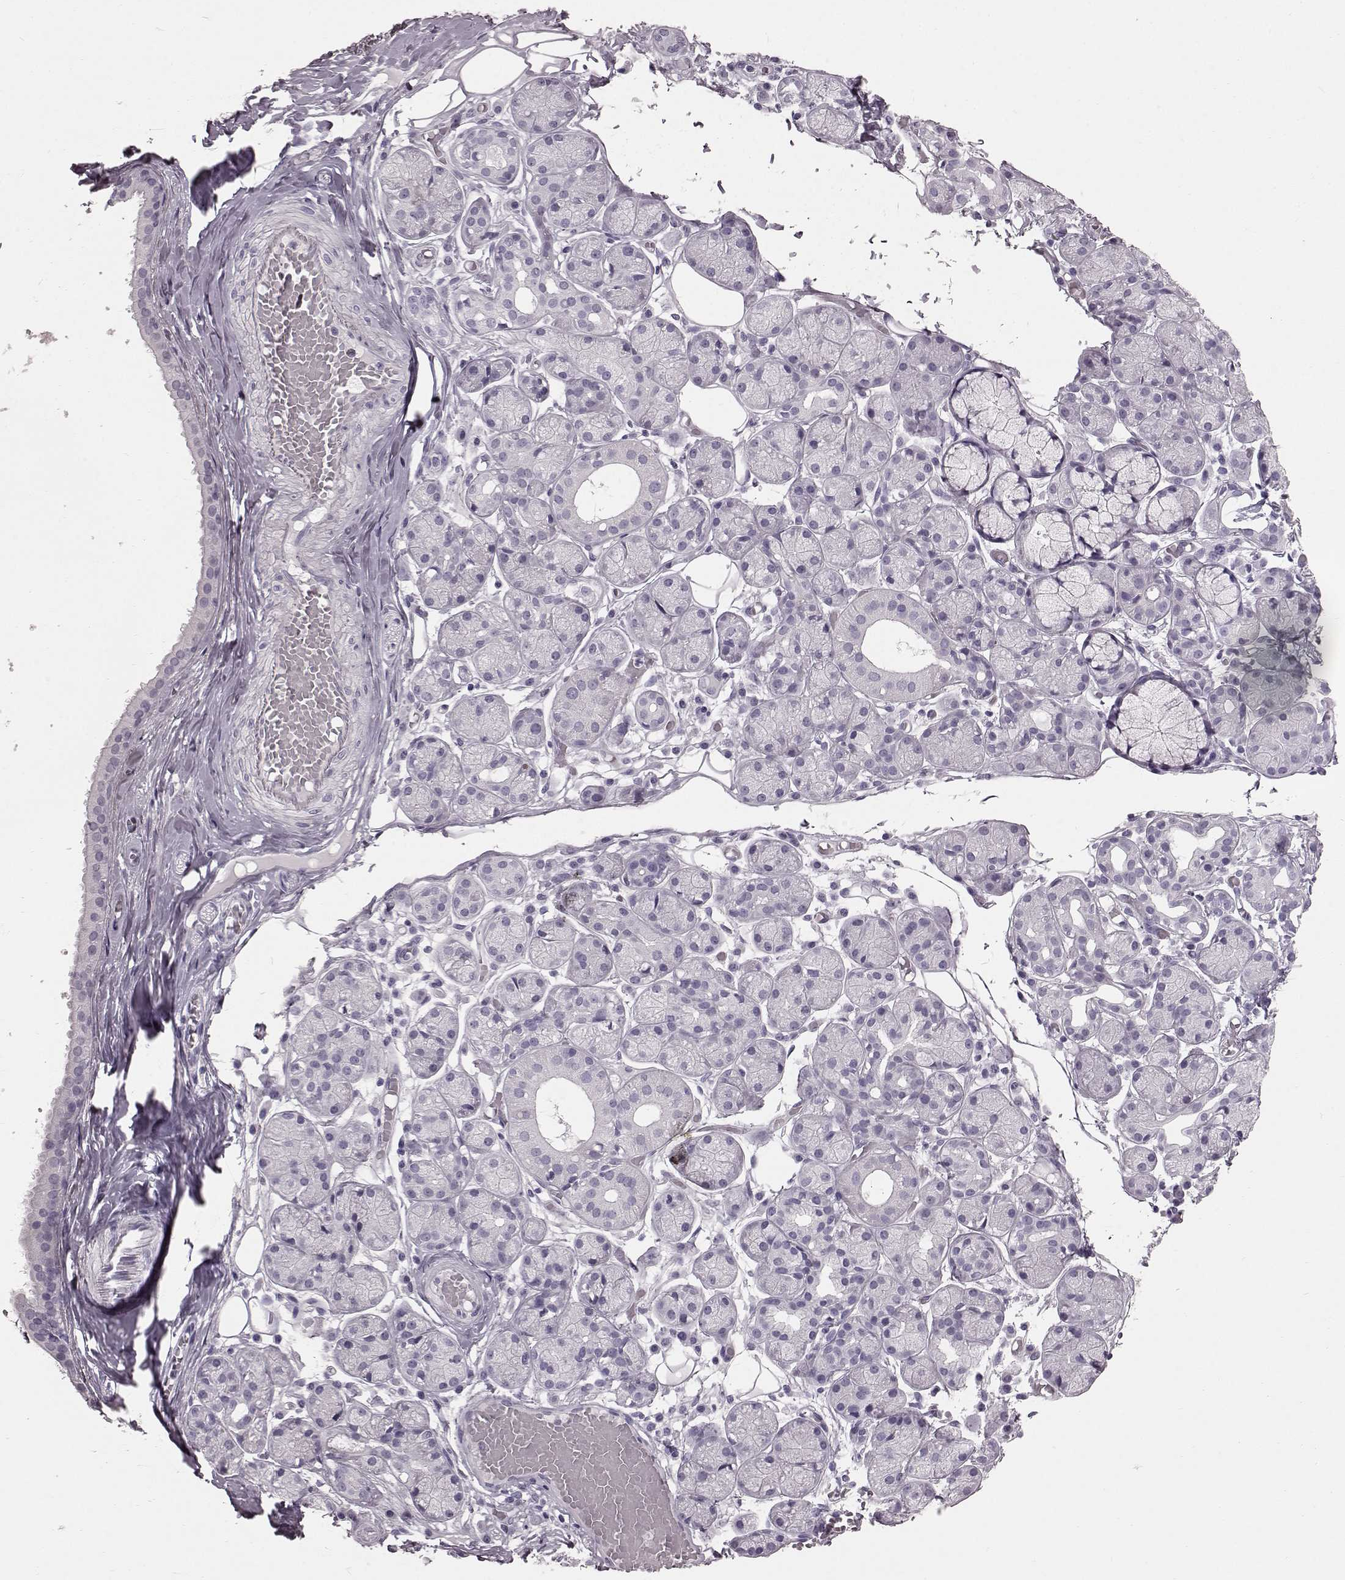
{"staining": {"intensity": "negative", "quantity": "none", "location": "none"}, "tissue": "salivary gland", "cell_type": "Glandular cells", "image_type": "normal", "snomed": [{"axis": "morphology", "description": "Normal tissue, NOS"}, {"axis": "topography", "description": "Salivary gland"}, {"axis": "topography", "description": "Peripheral nerve tissue"}], "caption": "Benign salivary gland was stained to show a protein in brown. There is no significant staining in glandular cells. Nuclei are stained in blue.", "gene": "TCHHL1", "patient": {"sex": "male", "age": 71}}